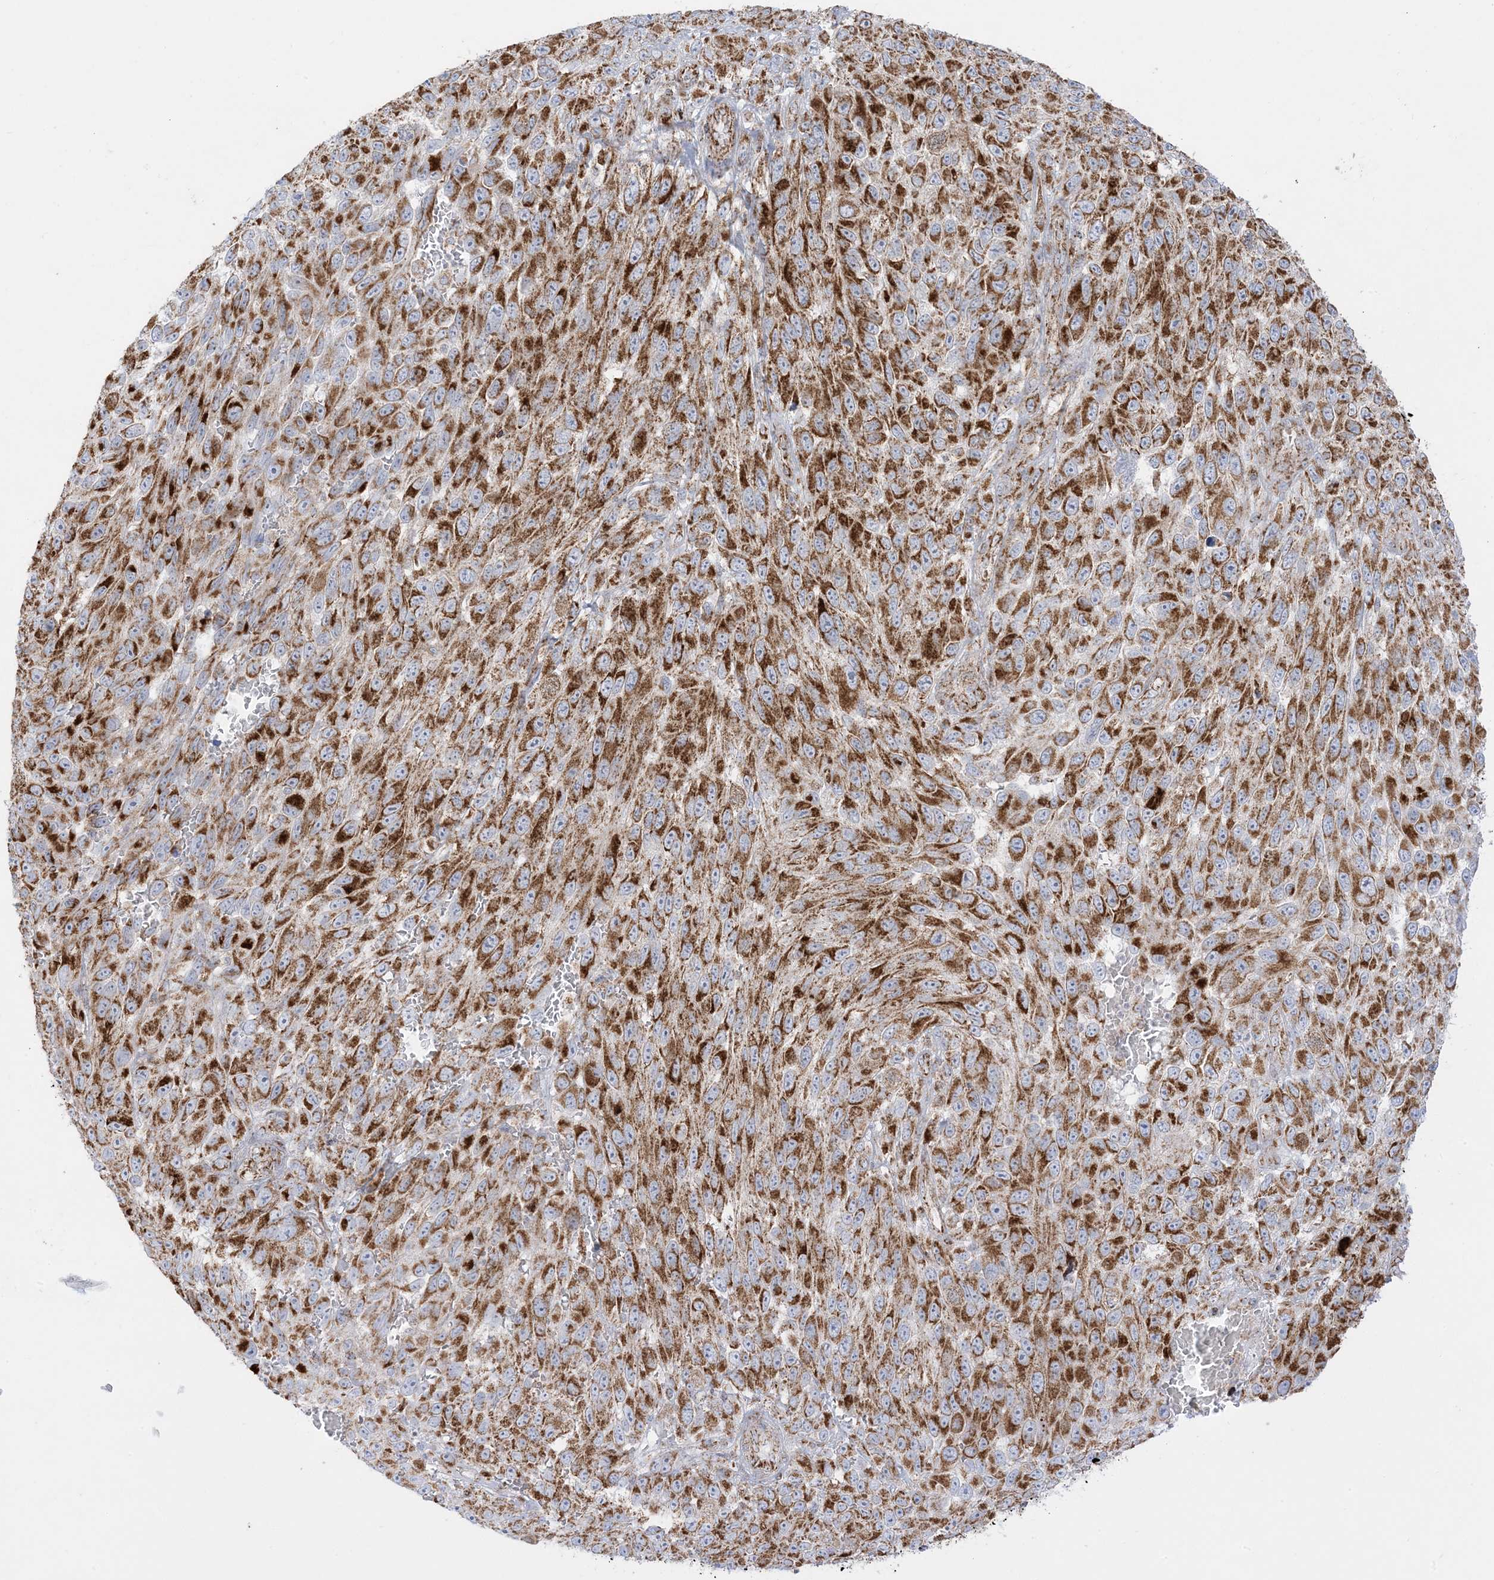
{"staining": {"intensity": "strong", "quantity": ">75%", "location": "cytoplasmic/membranous"}, "tissue": "melanoma", "cell_type": "Tumor cells", "image_type": "cancer", "snomed": [{"axis": "morphology", "description": "Malignant melanoma, NOS"}, {"axis": "topography", "description": "Skin"}], "caption": "Melanoma stained with immunohistochemistry (IHC) reveals strong cytoplasmic/membranous positivity in about >75% of tumor cells.", "gene": "MRPS36", "patient": {"sex": "female", "age": 96}}